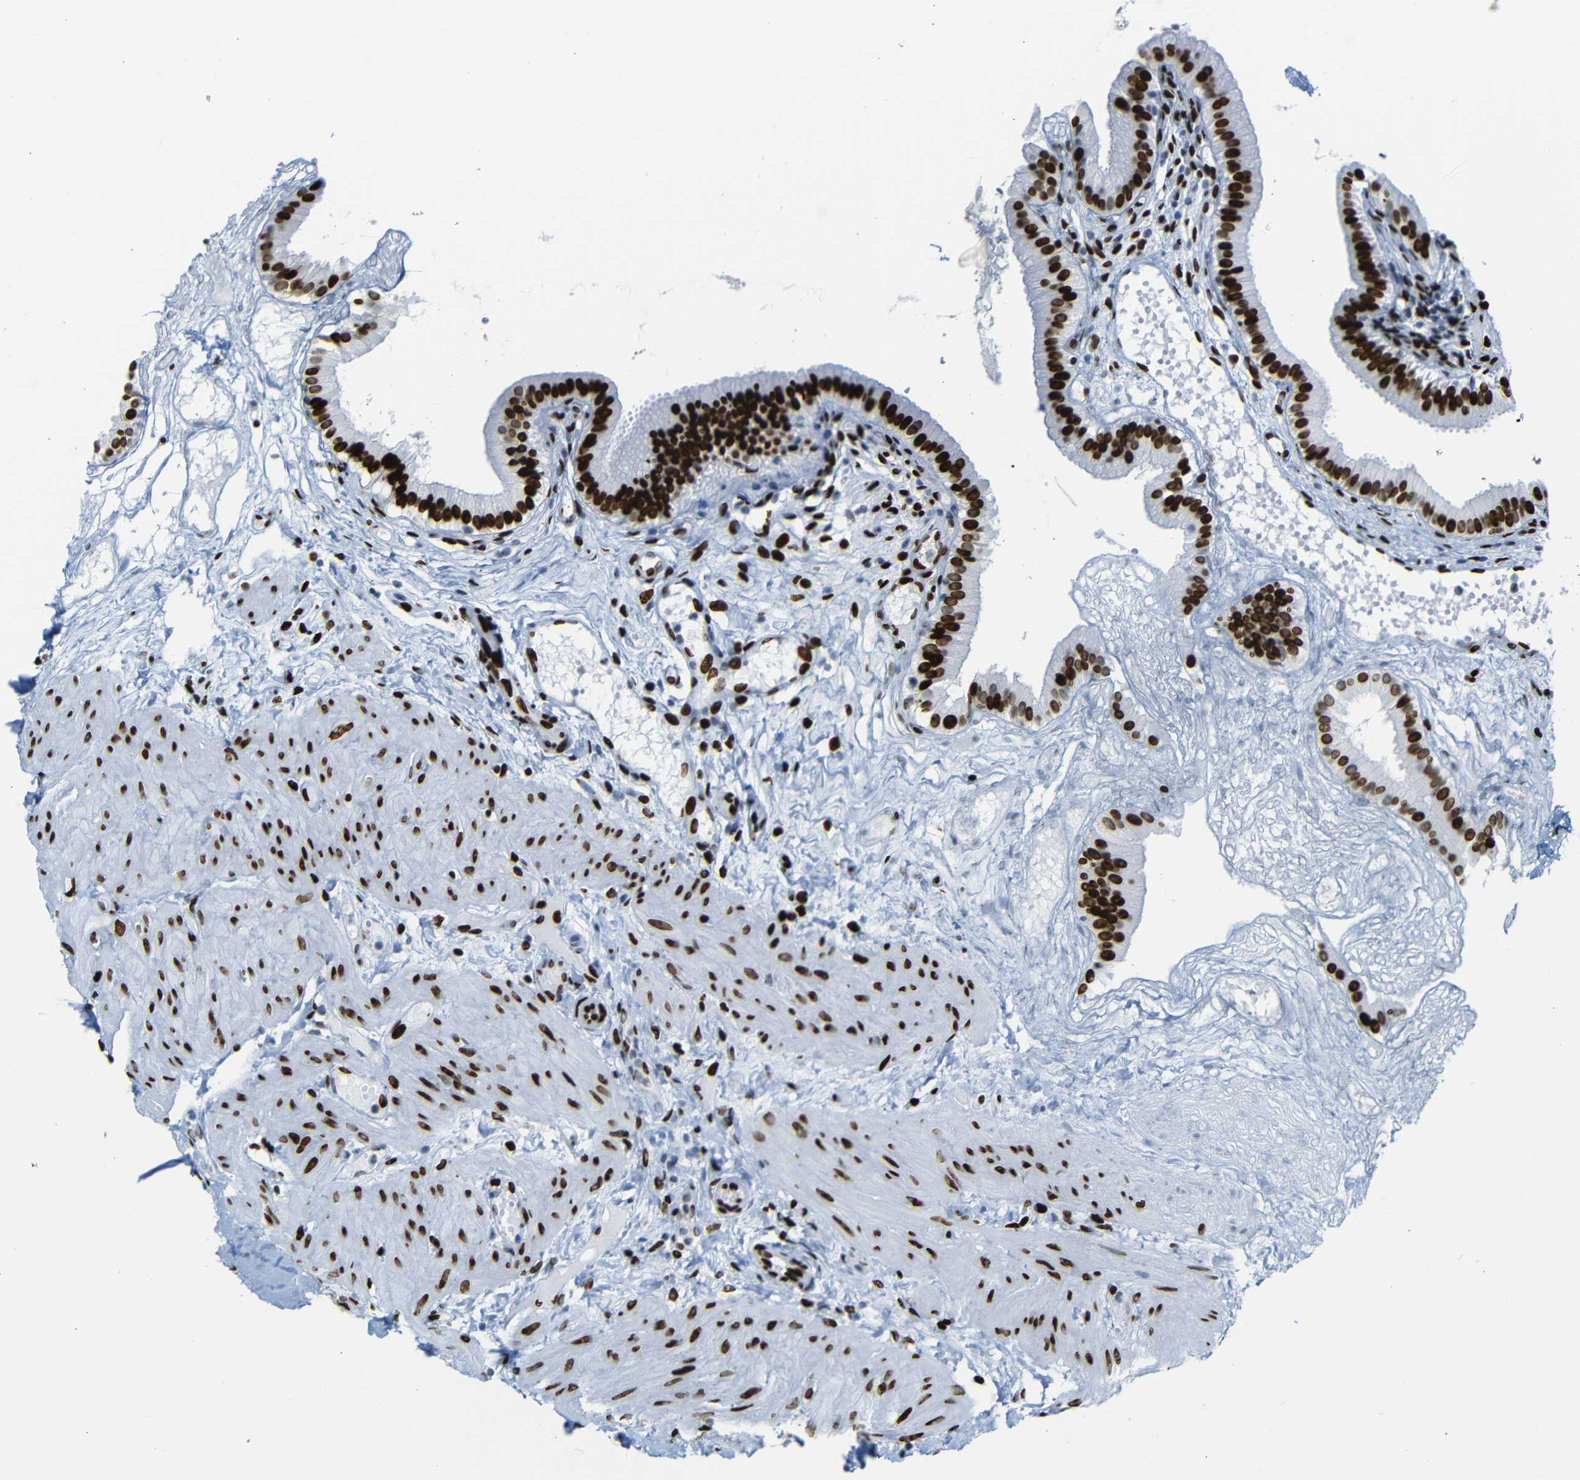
{"staining": {"intensity": "strong", "quantity": ">75%", "location": "nuclear"}, "tissue": "gallbladder", "cell_type": "Glandular cells", "image_type": "normal", "snomed": [{"axis": "morphology", "description": "Normal tissue, NOS"}, {"axis": "topography", "description": "Gallbladder"}], "caption": "Protein staining by immunohistochemistry demonstrates strong nuclear expression in about >75% of glandular cells in unremarkable gallbladder. The staining was performed using DAB (3,3'-diaminobenzidine), with brown indicating positive protein expression. Nuclei are stained blue with hematoxylin.", "gene": "NPIPB15", "patient": {"sex": "female", "age": 26}}